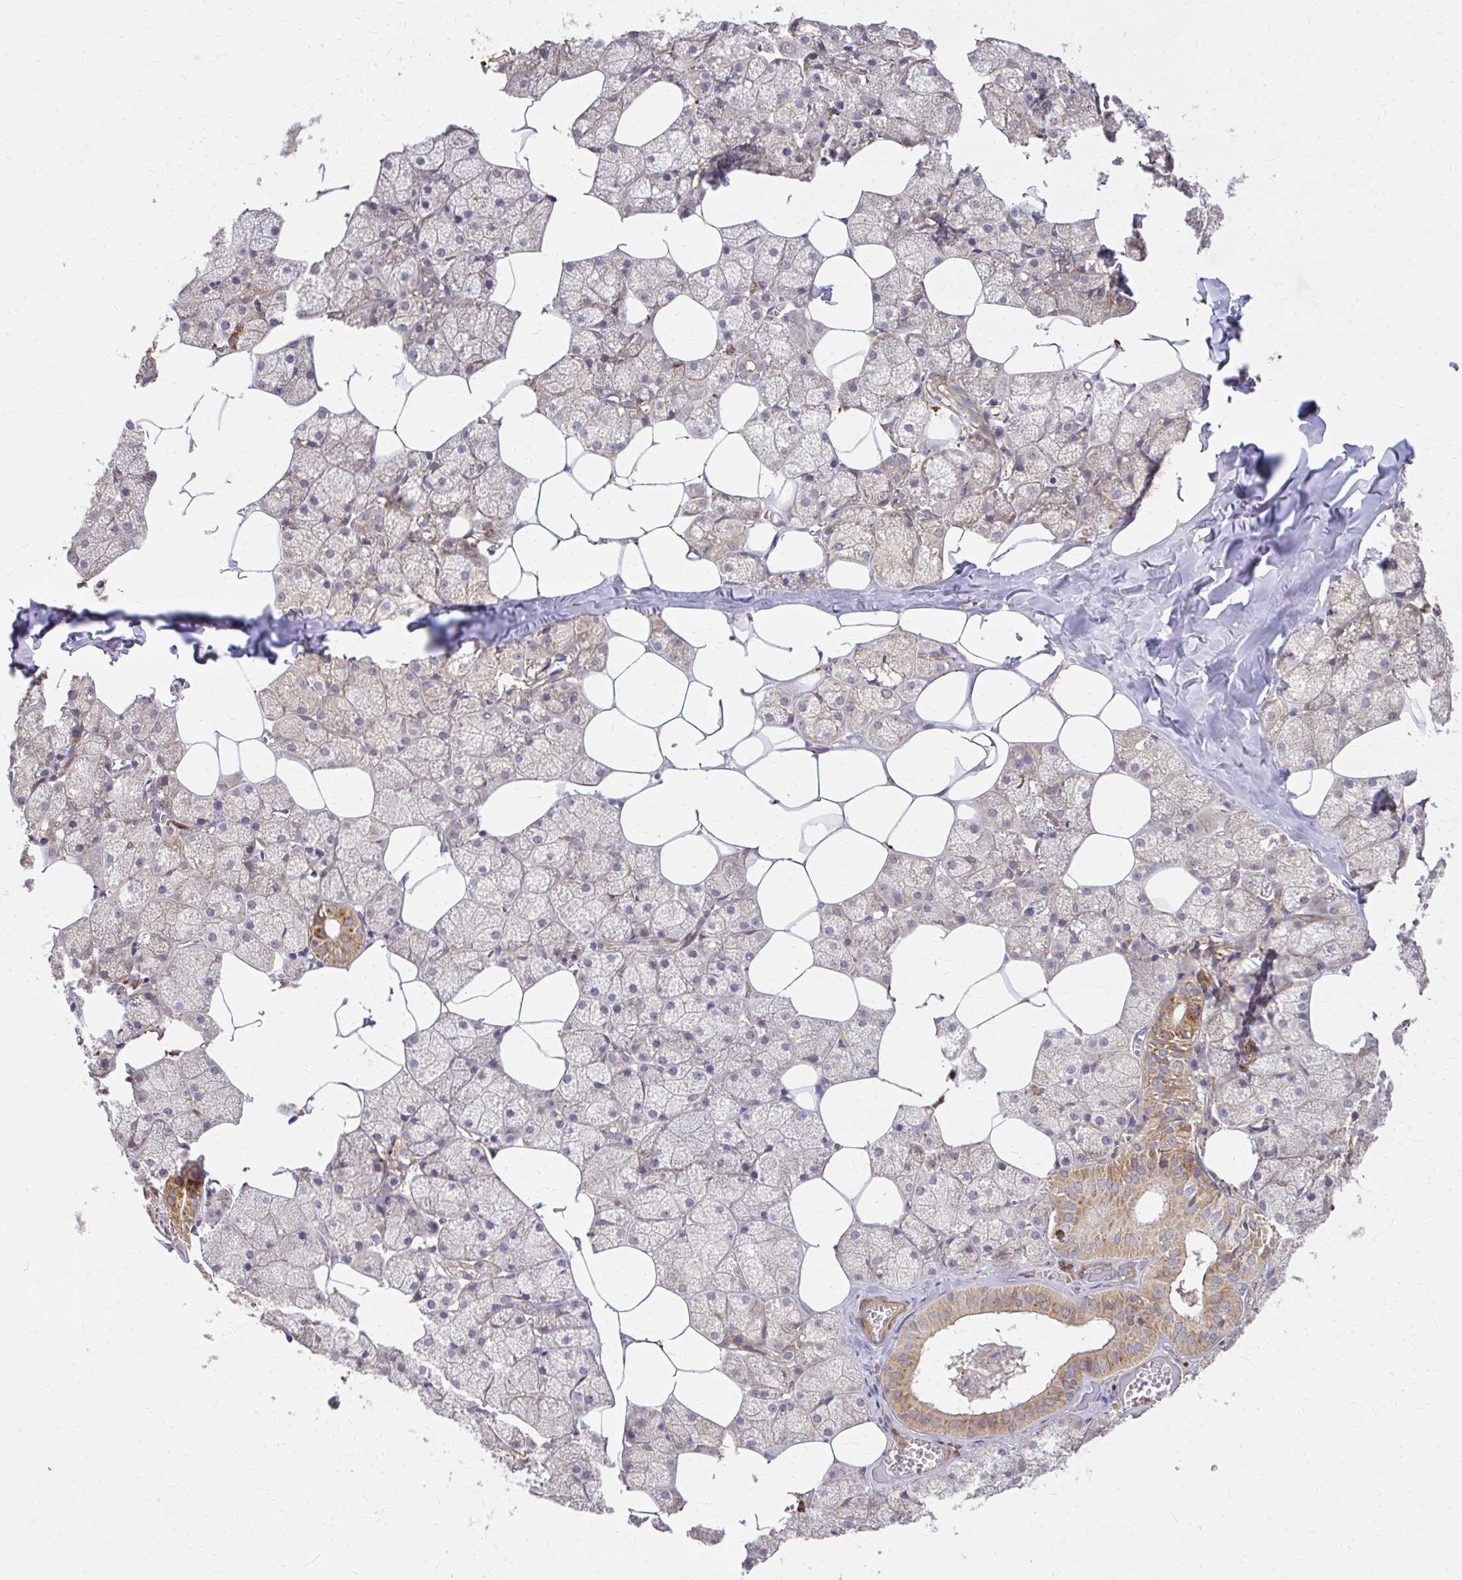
{"staining": {"intensity": "moderate", "quantity": "25%-75%", "location": "cytoplasmic/membranous"}, "tissue": "salivary gland", "cell_type": "Glandular cells", "image_type": "normal", "snomed": [{"axis": "morphology", "description": "Normal tissue, NOS"}, {"axis": "topography", "description": "Salivary gland"}, {"axis": "topography", "description": "Peripheral nerve tissue"}], "caption": "A high-resolution image shows immunohistochemistry (IHC) staining of benign salivary gland, which shows moderate cytoplasmic/membranous positivity in about 25%-75% of glandular cells. (DAB IHC with brightfield microscopy, high magnification).", "gene": "GNS", "patient": {"sex": "male", "age": 38}}